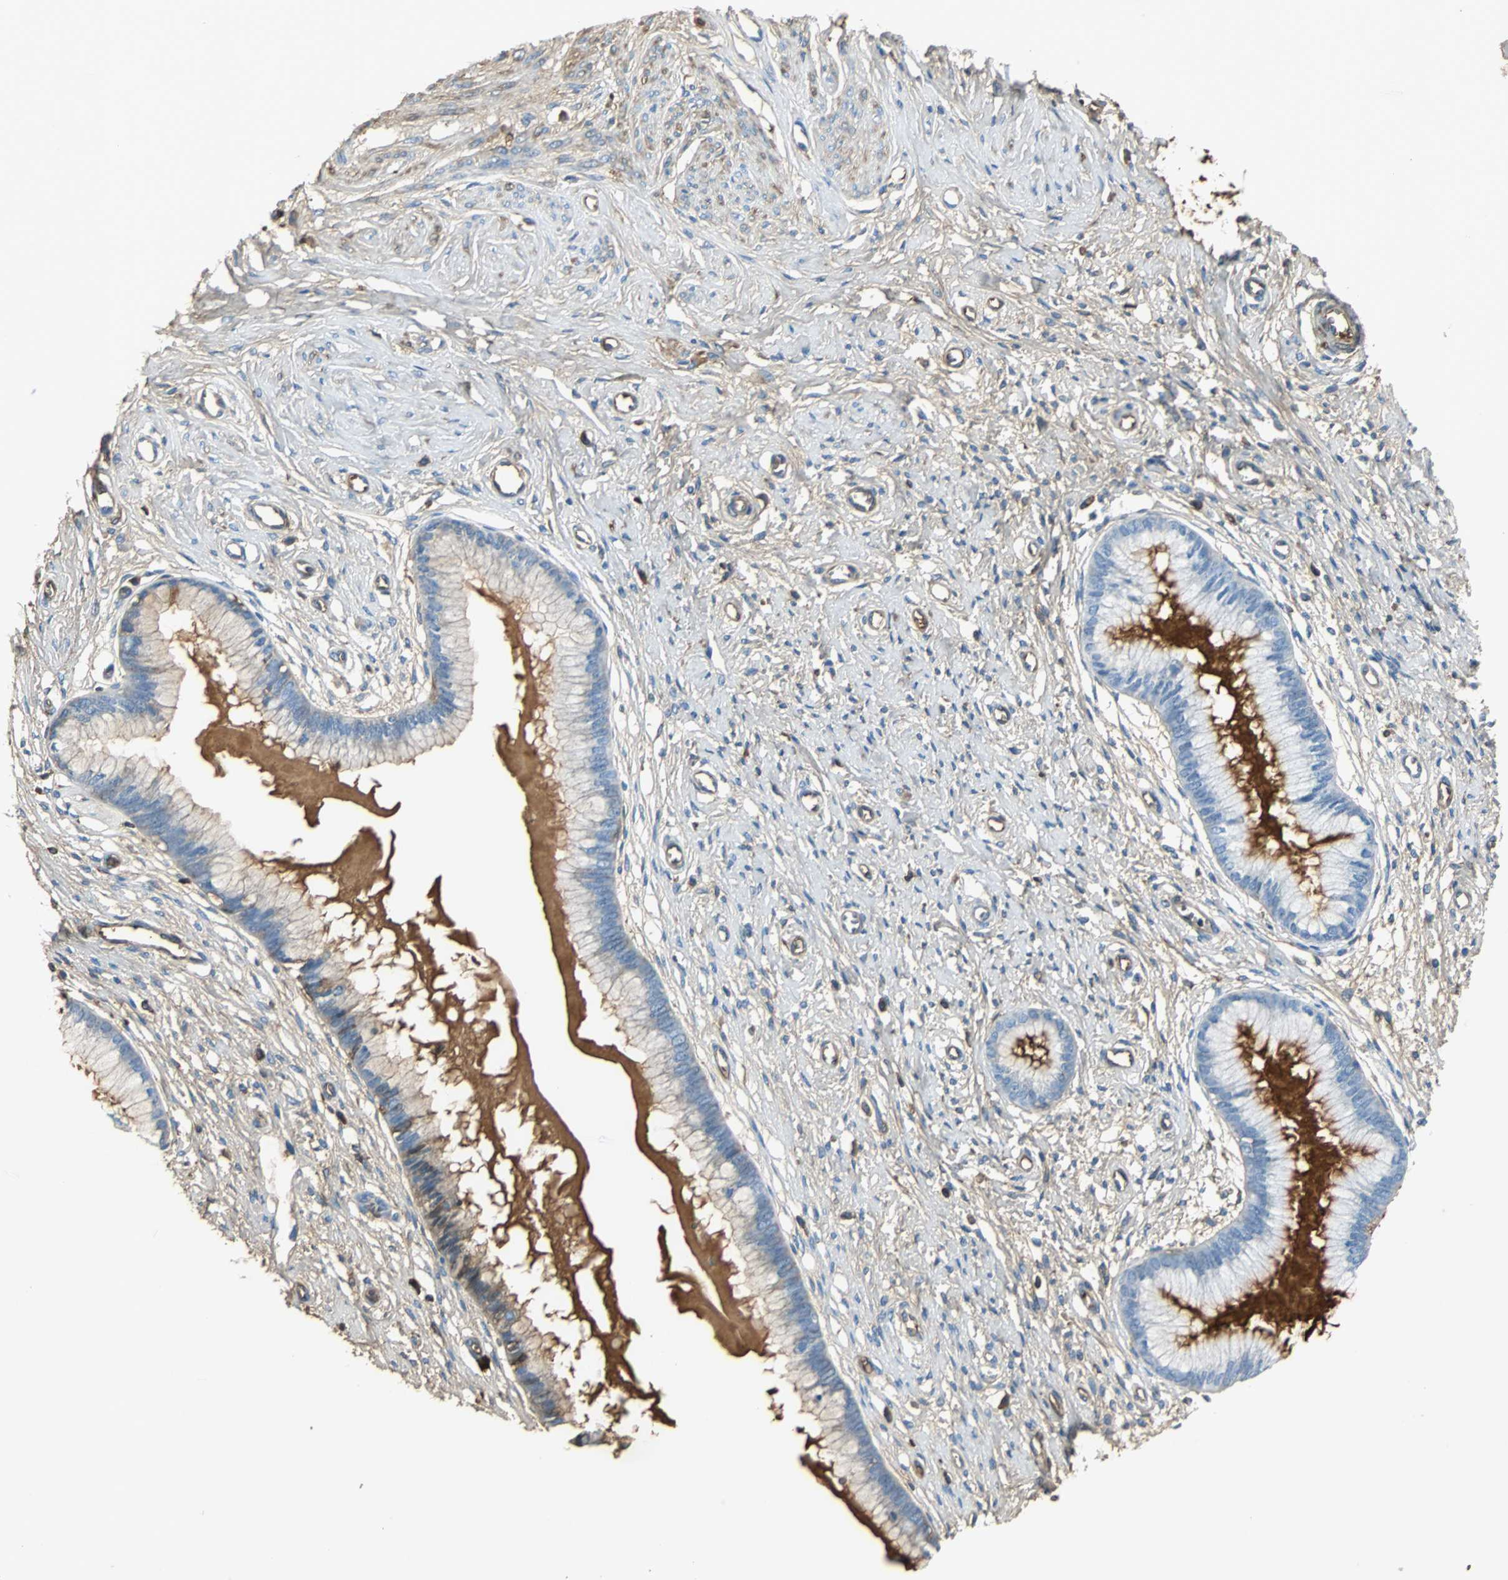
{"staining": {"intensity": "weak", "quantity": "<25%", "location": "cytoplasmic/membranous"}, "tissue": "cervix", "cell_type": "Glandular cells", "image_type": "normal", "snomed": [{"axis": "morphology", "description": "Normal tissue, NOS"}, {"axis": "topography", "description": "Cervix"}], "caption": "IHC of unremarkable cervix shows no expression in glandular cells. (Brightfield microscopy of DAB immunohistochemistry at high magnification).", "gene": "IGHA1", "patient": {"sex": "female", "age": 55}}